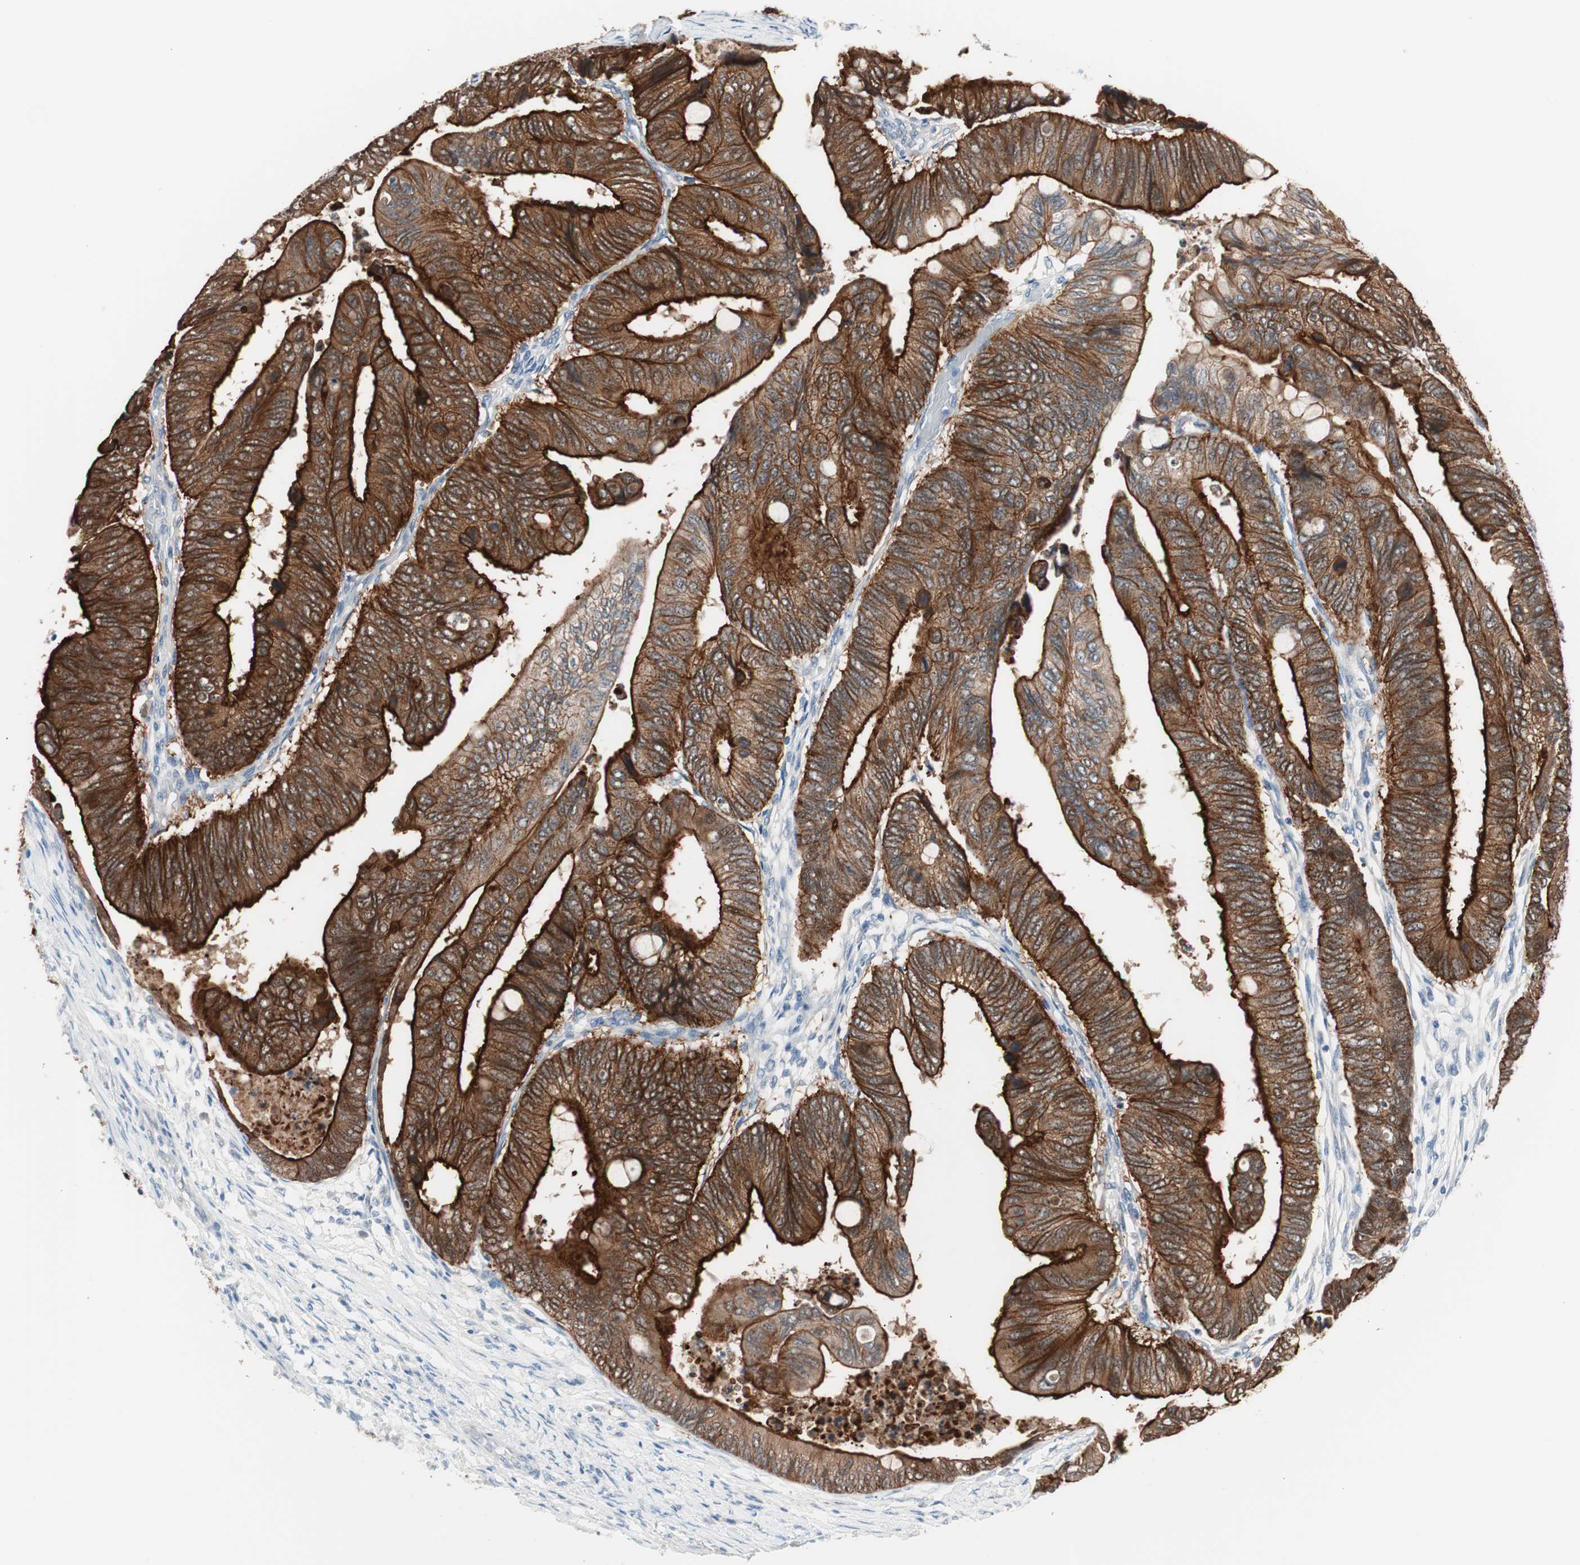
{"staining": {"intensity": "strong", "quantity": ">75%", "location": "cytoplasmic/membranous"}, "tissue": "colorectal cancer", "cell_type": "Tumor cells", "image_type": "cancer", "snomed": [{"axis": "morphology", "description": "Normal tissue, NOS"}, {"axis": "morphology", "description": "Adenocarcinoma, NOS"}, {"axis": "topography", "description": "Rectum"}, {"axis": "topography", "description": "Peripheral nerve tissue"}], "caption": "High-magnification brightfield microscopy of colorectal cancer (adenocarcinoma) stained with DAB (brown) and counterstained with hematoxylin (blue). tumor cells exhibit strong cytoplasmic/membranous positivity is present in approximately>75% of cells.", "gene": "VIL1", "patient": {"sex": "male", "age": 92}}